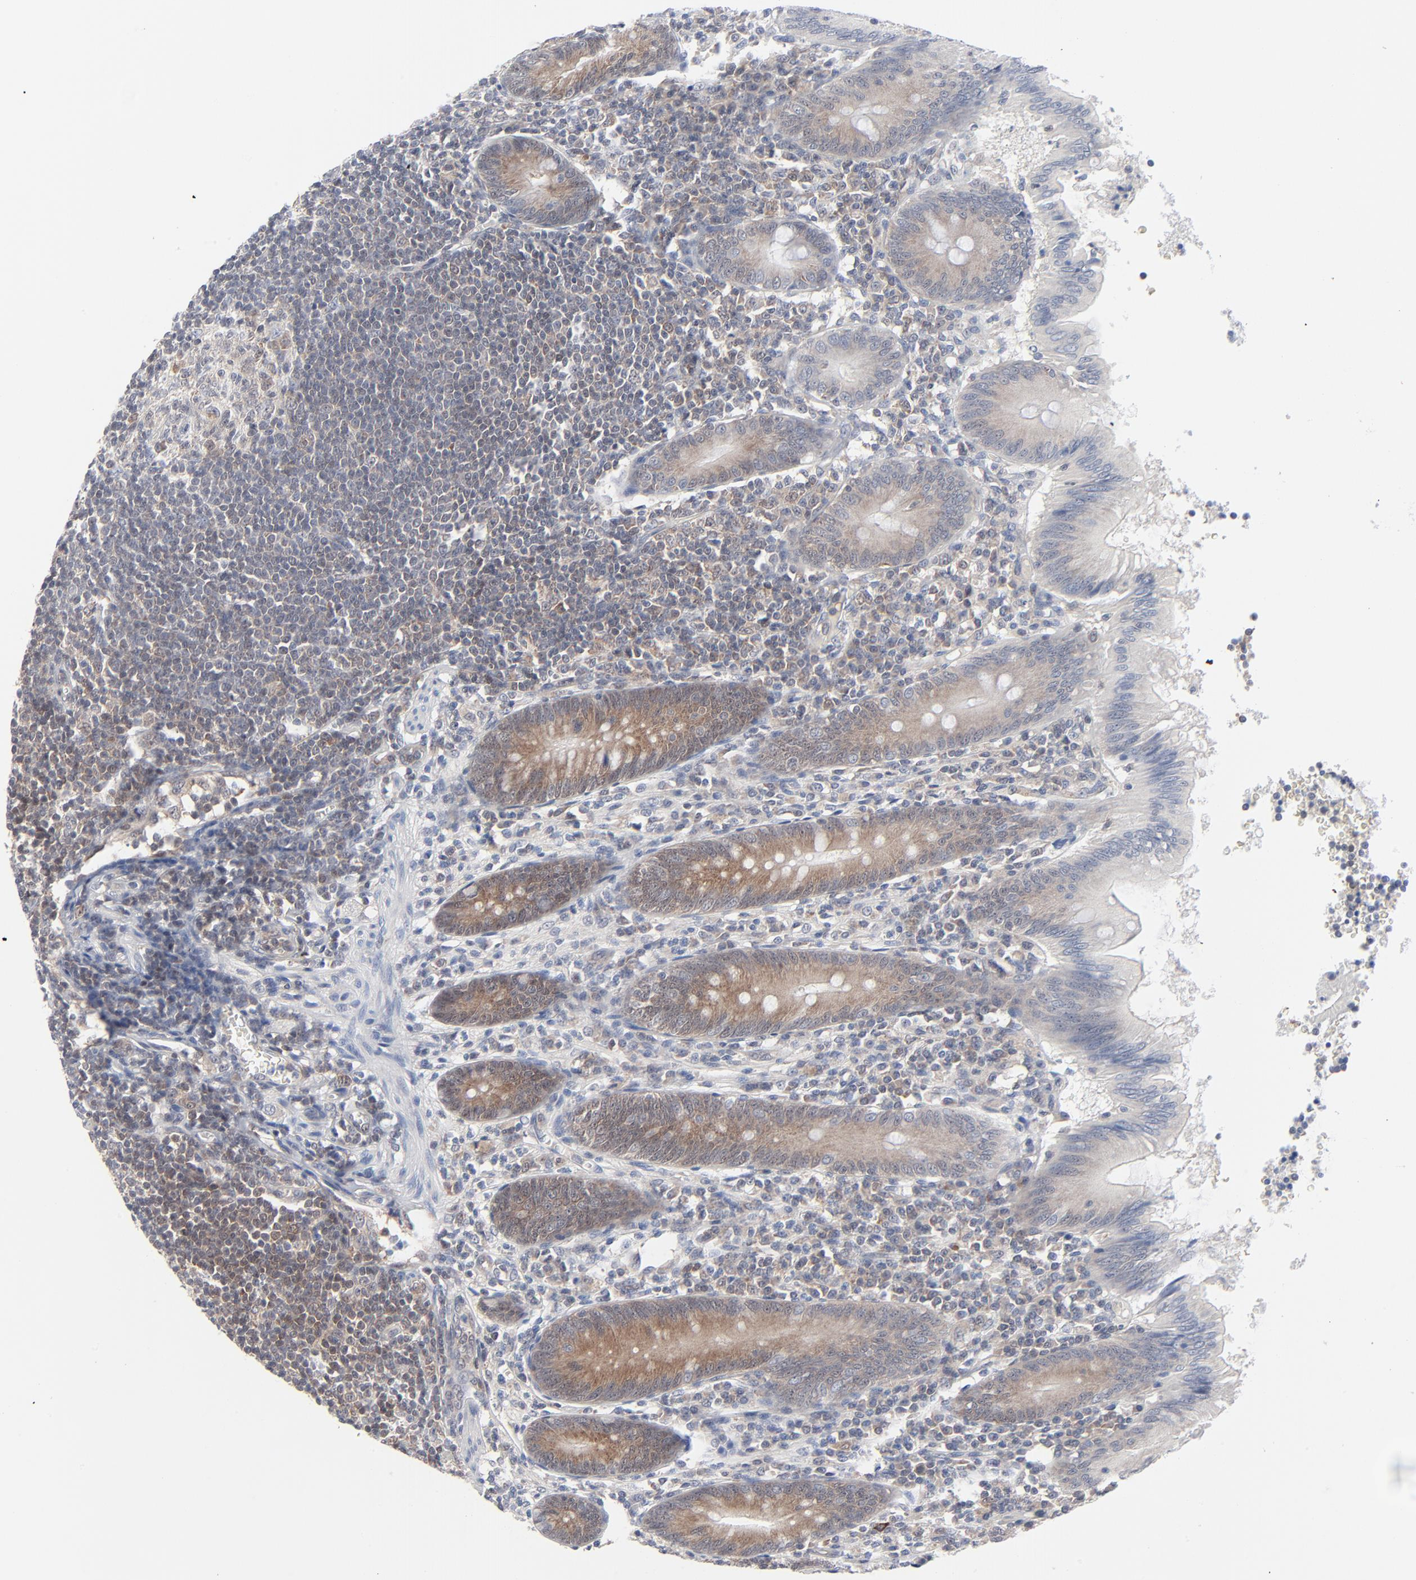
{"staining": {"intensity": "weak", "quantity": ">75%", "location": "cytoplasmic/membranous"}, "tissue": "appendix", "cell_type": "Glandular cells", "image_type": "normal", "snomed": [{"axis": "morphology", "description": "Normal tissue, NOS"}, {"axis": "morphology", "description": "Inflammation, NOS"}, {"axis": "topography", "description": "Appendix"}], "caption": "The histopathology image demonstrates a brown stain indicating the presence of a protein in the cytoplasmic/membranous of glandular cells in appendix. The staining was performed using DAB to visualize the protein expression in brown, while the nuclei were stained in blue with hematoxylin (Magnification: 20x).", "gene": "RPS6KB1", "patient": {"sex": "male", "age": 46}}